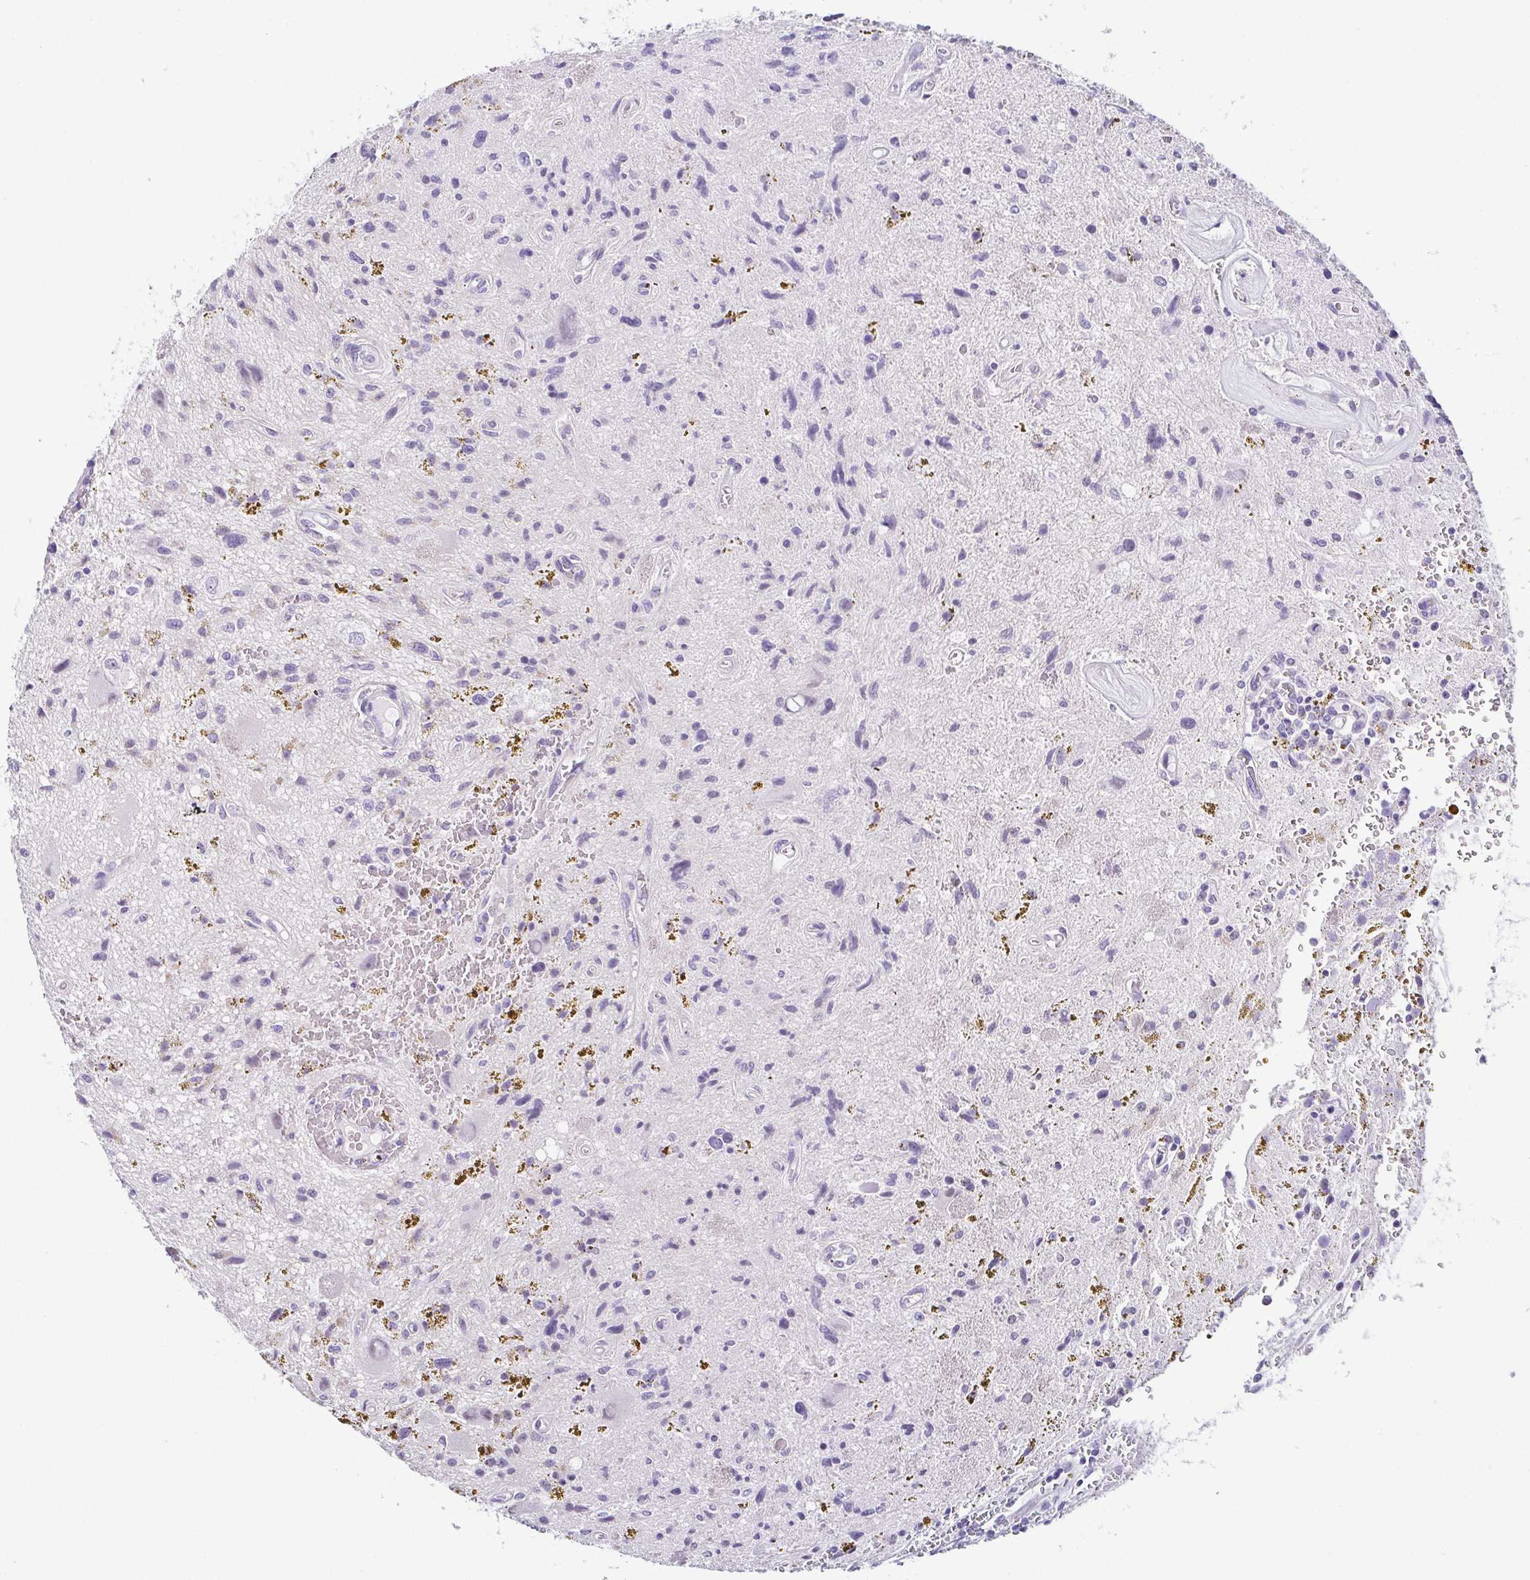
{"staining": {"intensity": "negative", "quantity": "none", "location": "none"}, "tissue": "glioma", "cell_type": "Tumor cells", "image_type": "cancer", "snomed": [{"axis": "morphology", "description": "Glioma, malignant, Low grade"}, {"axis": "topography", "description": "Cerebellum"}], "caption": "A high-resolution image shows immunohistochemistry staining of low-grade glioma (malignant), which shows no significant positivity in tumor cells.", "gene": "ESX1", "patient": {"sex": "female", "age": 14}}